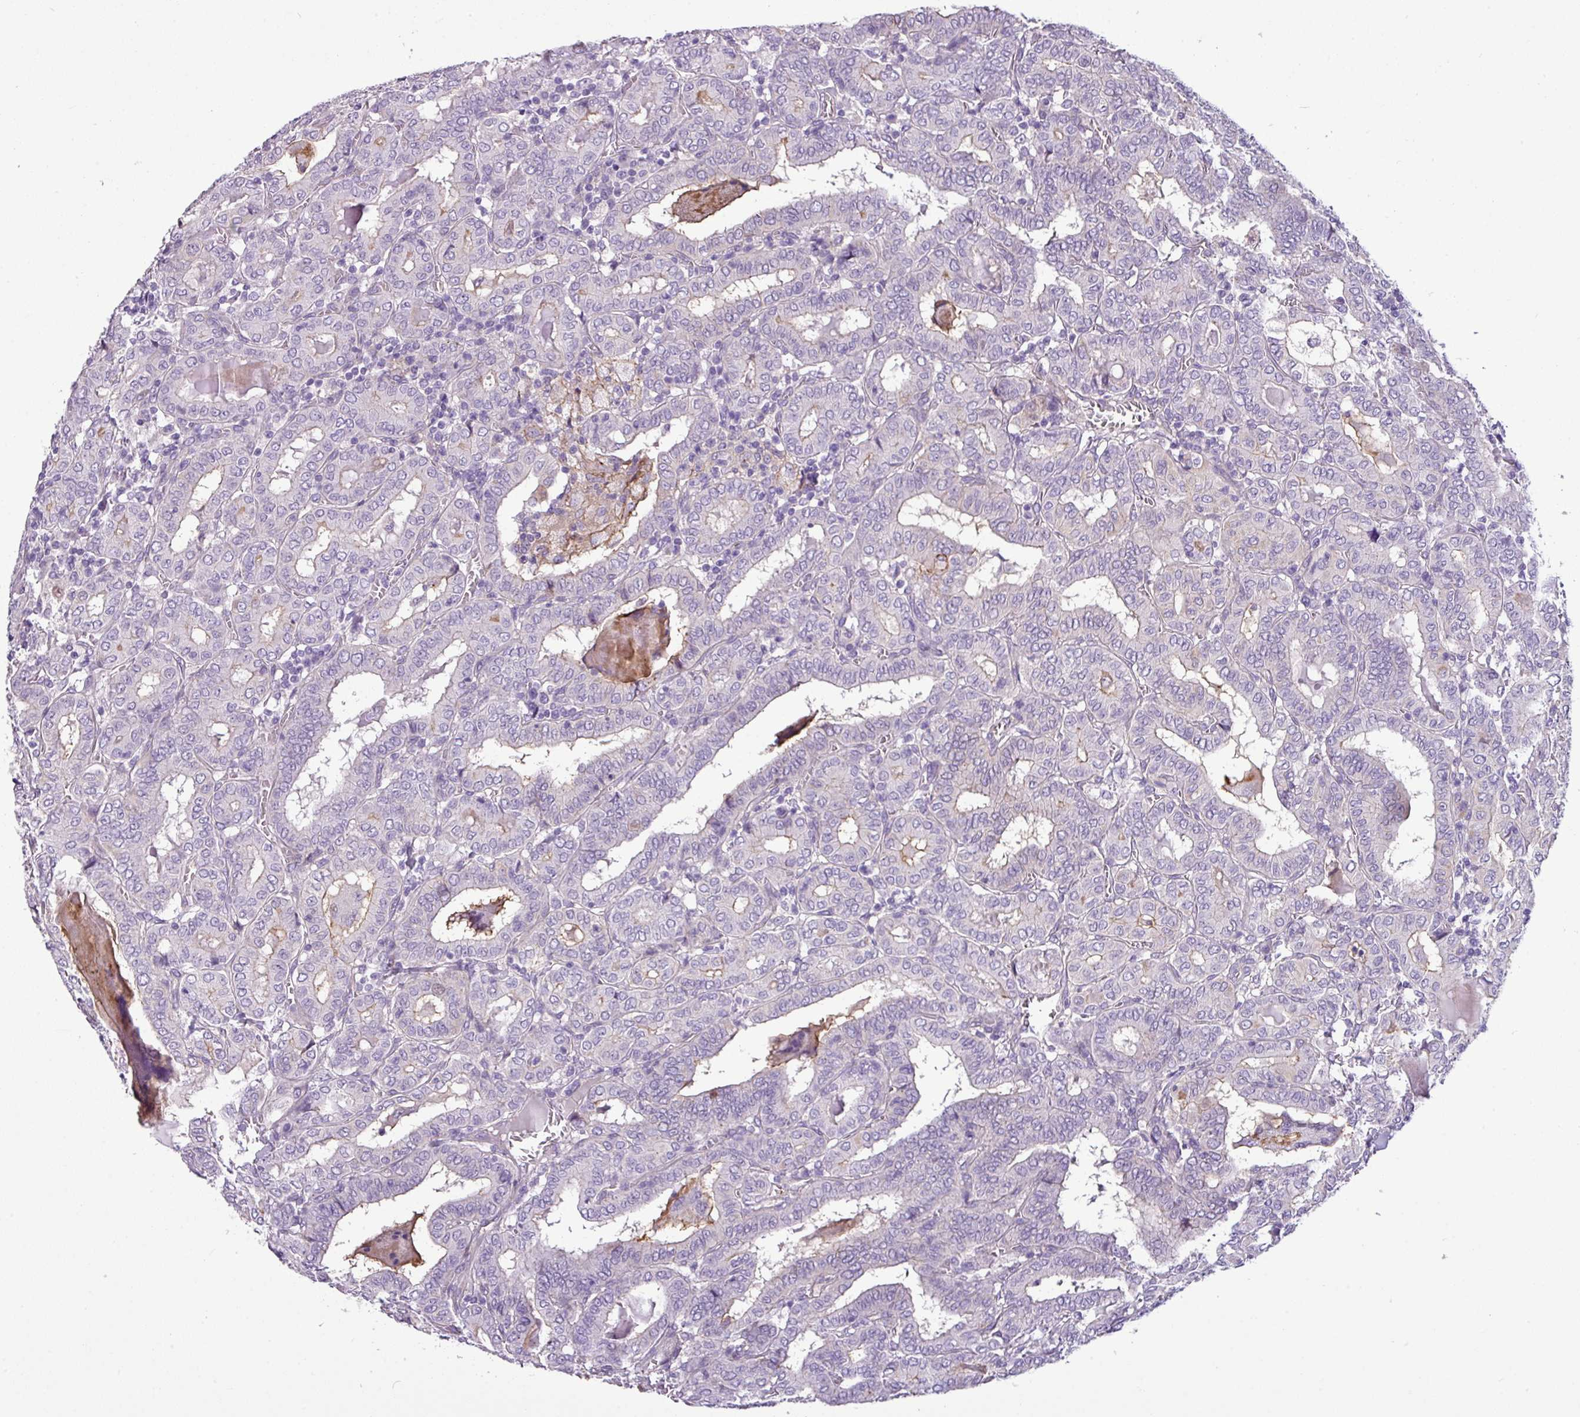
{"staining": {"intensity": "negative", "quantity": "none", "location": "none"}, "tissue": "thyroid cancer", "cell_type": "Tumor cells", "image_type": "cancer", "snomed": [{"axis": "morphology", "description": "Papillary adenocarcinoma, NOS"}, {"axis": "topography", "description": "Thyroid gland"}], "caption": "Immunohistochemistry (IHC) photomicrograph of neoplastic tissue: human papillary adenocarcinoma (thyroid) stained with DAB (3,3'-diaminobenzidine) exhibits no significant protein positivity in tumor cells.", "gene": "TMEM178B", "patient": {"sex": "female", "age": 72}}